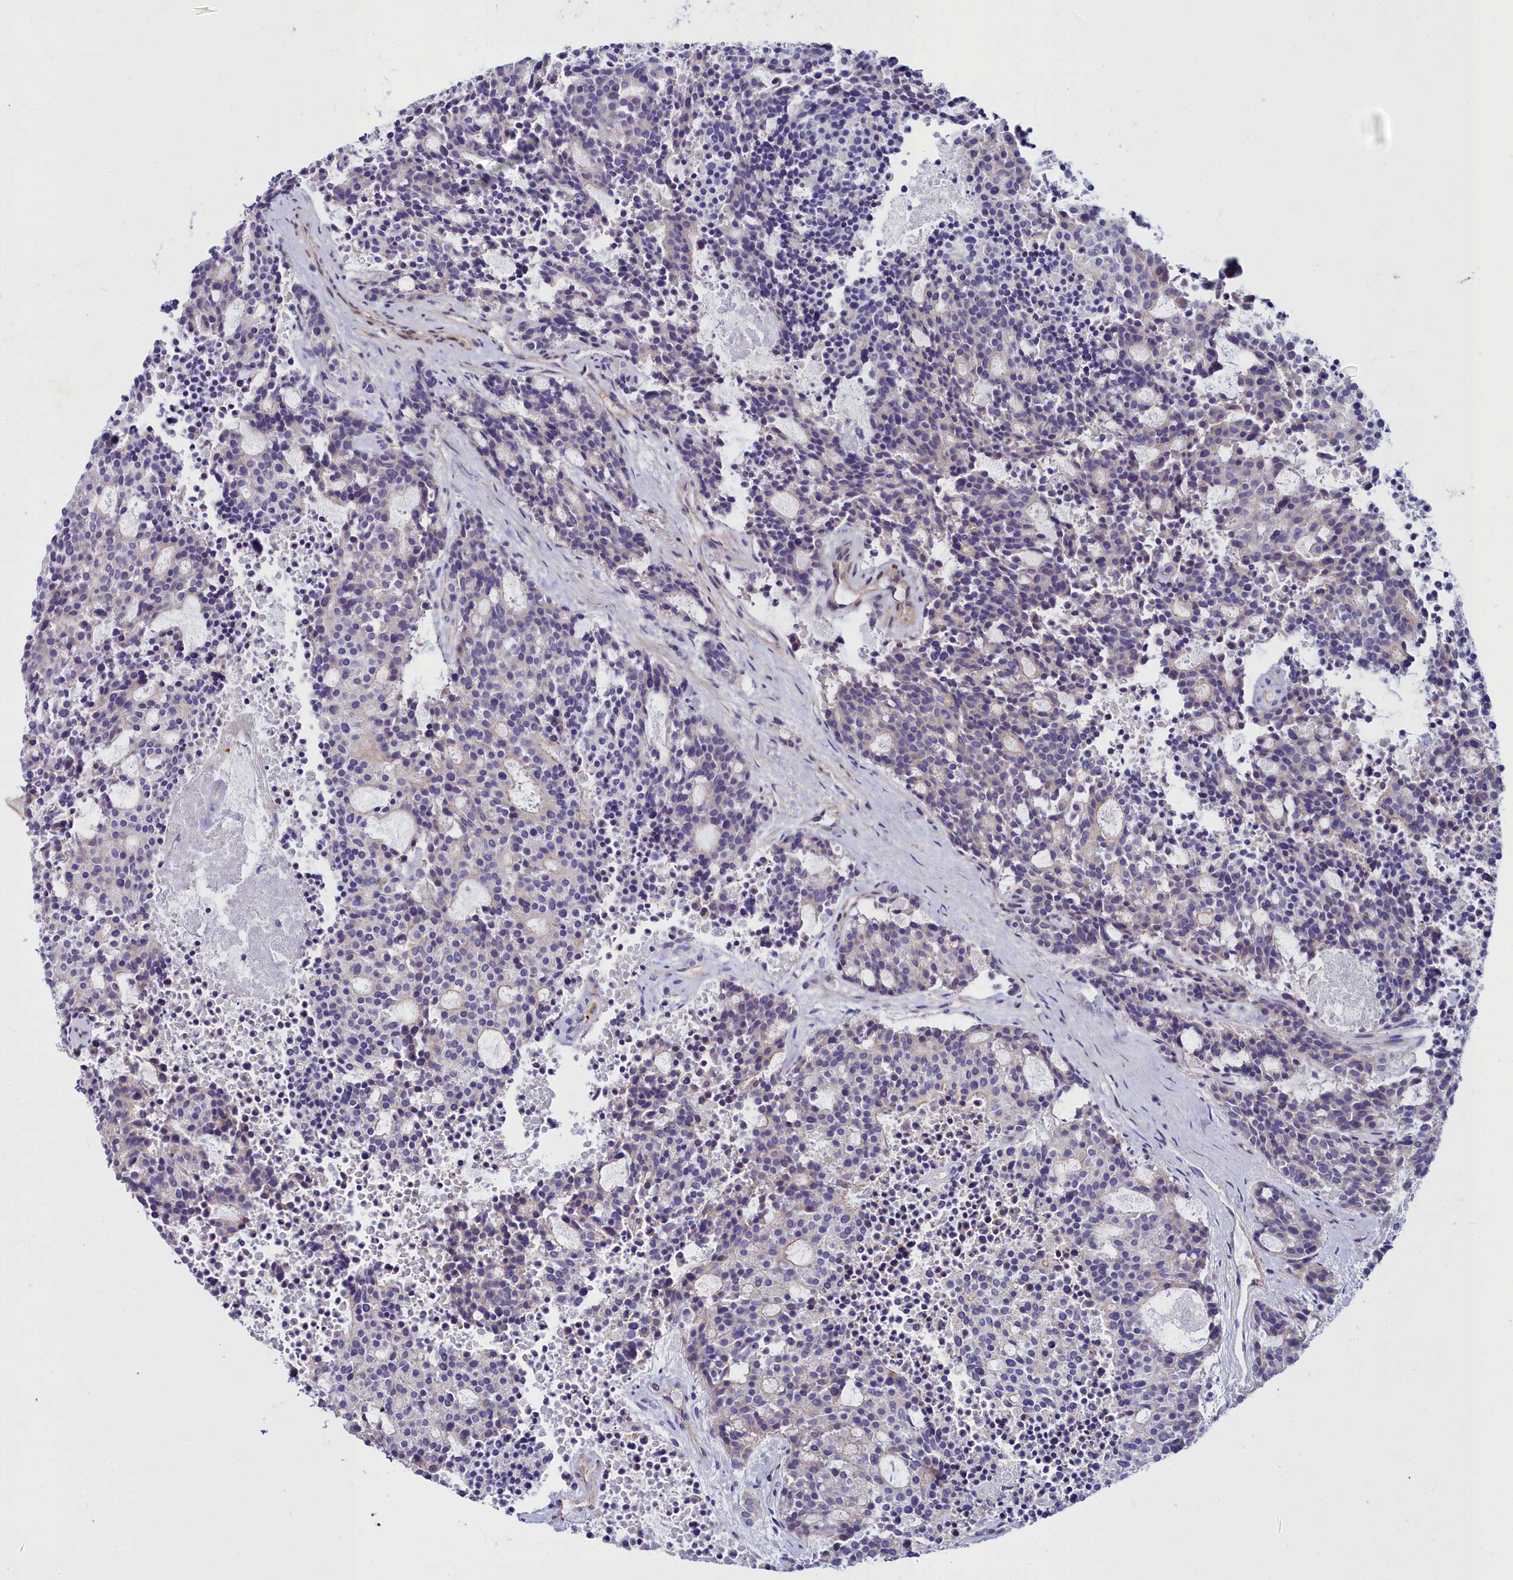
{"staining": {"intensity": "negative", "quantity": "none", "location": "none"}, "tissue": "carcinoid", "cell_type": "Tumor cells", "image_type": "cancer", "snomed": [{"axis": "morphology", "description": "Carcinoid, malignant, NOS"}, {"axis": "topography", "description": "Pancreas"}], "caption": "An image of human carcinoid is negative for staining in tumor cells. (DAB (3,3'-diaminobenzidine) immunohistochemistry (IHC) visualized using brightfield microscopy, high magnification).", "gene": "FADS3", "patient": {"sex": "female", "age": 54}}